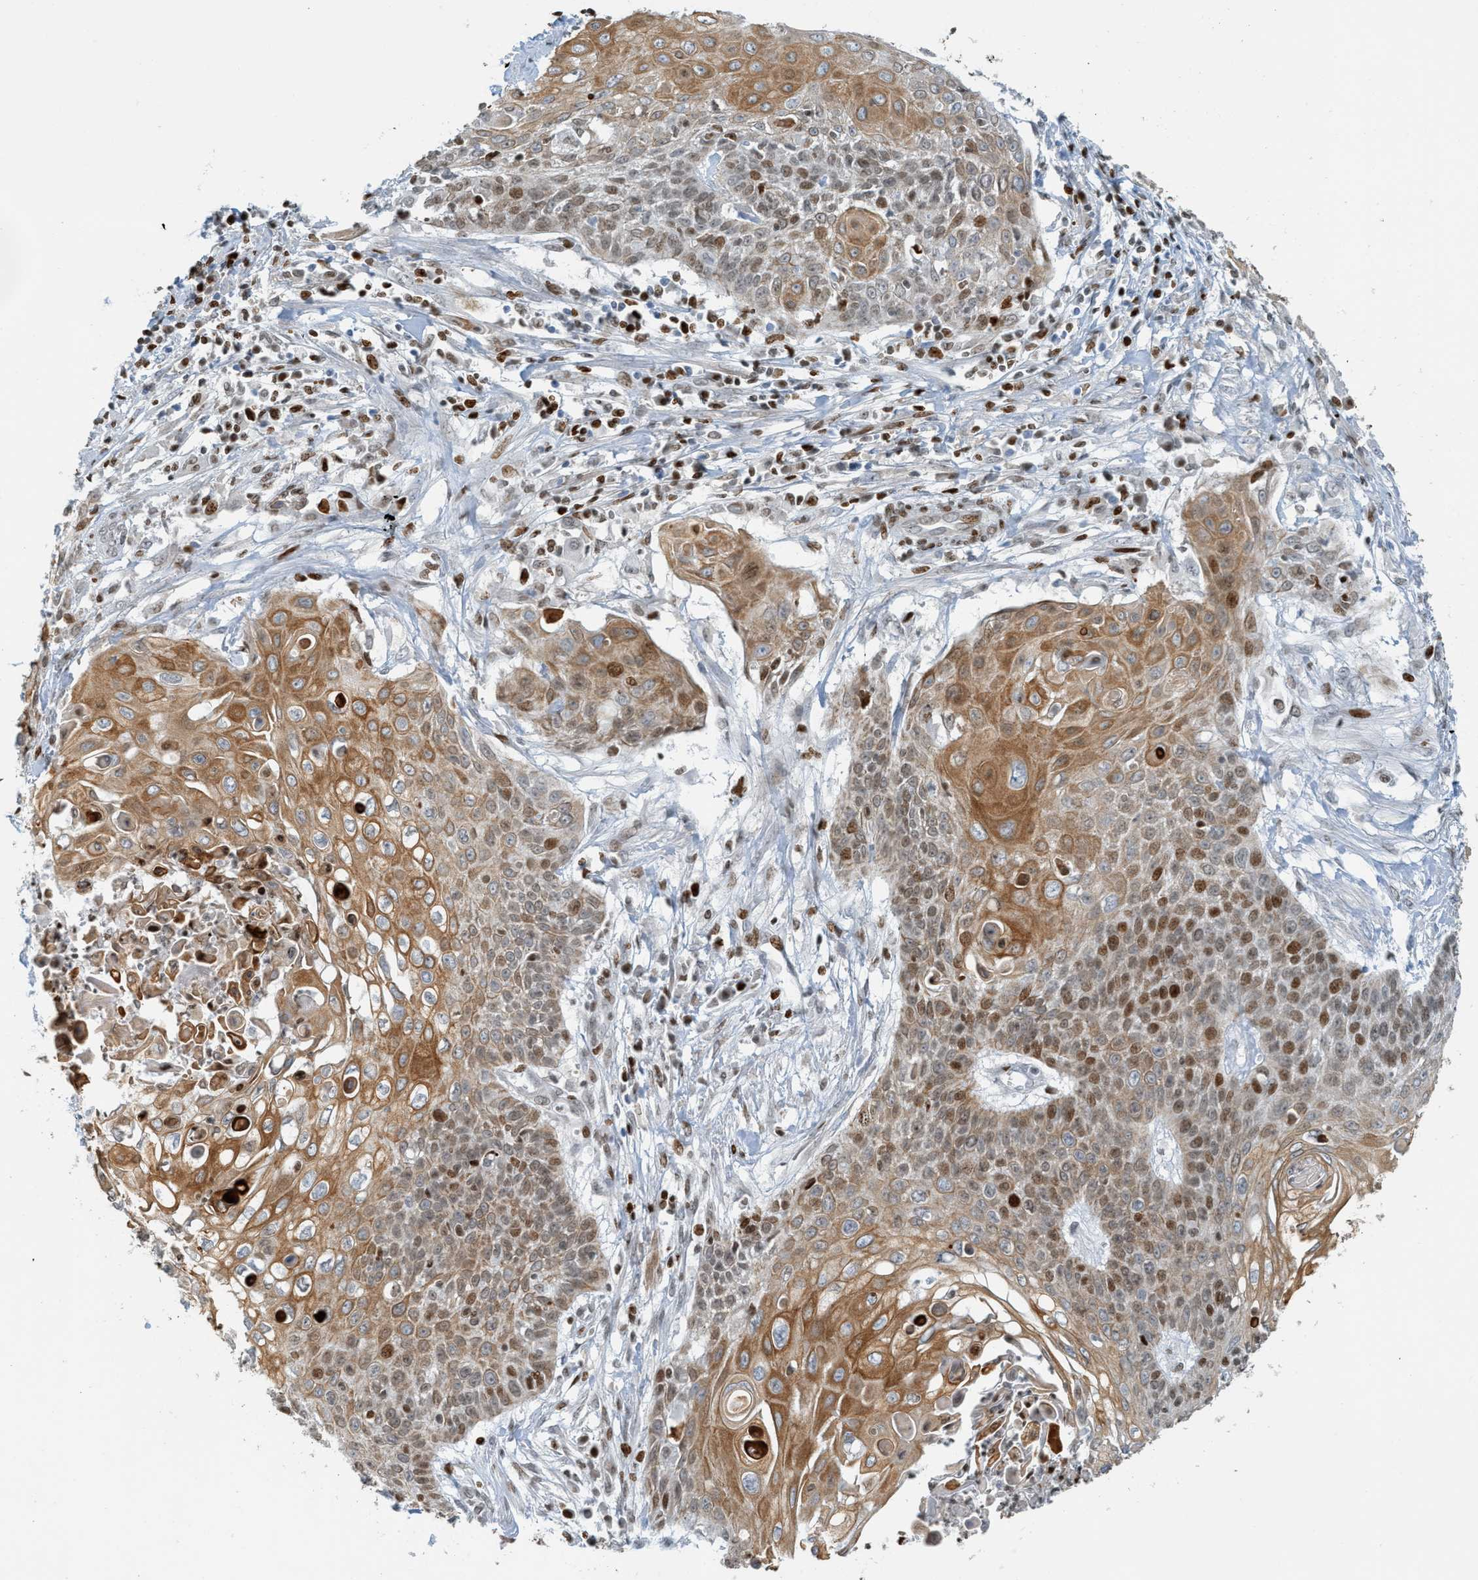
{"staining": {"intensity": "moderate", "quantity": ">75%", "location": "cytoplasmic/membranous,nuclear"}, "tissue": "cervical cancer", "cell_type": "Tumor cells", "image_type": "cancer", "snomed": [{"axis": "morphology", "description": "Squamous cell carcinoma, NOS"}, {"axis": "topography", "description": "Cervix"}], "caption": "Human cervical squamous cell carcinoma stained with a brown dye shows moderate cytoplasmic/membranous and nuclear positive staining in approximately >75% of tumor cells.", "gene": "SH3D19", "patient": {"sex": "female", "age": 39}}